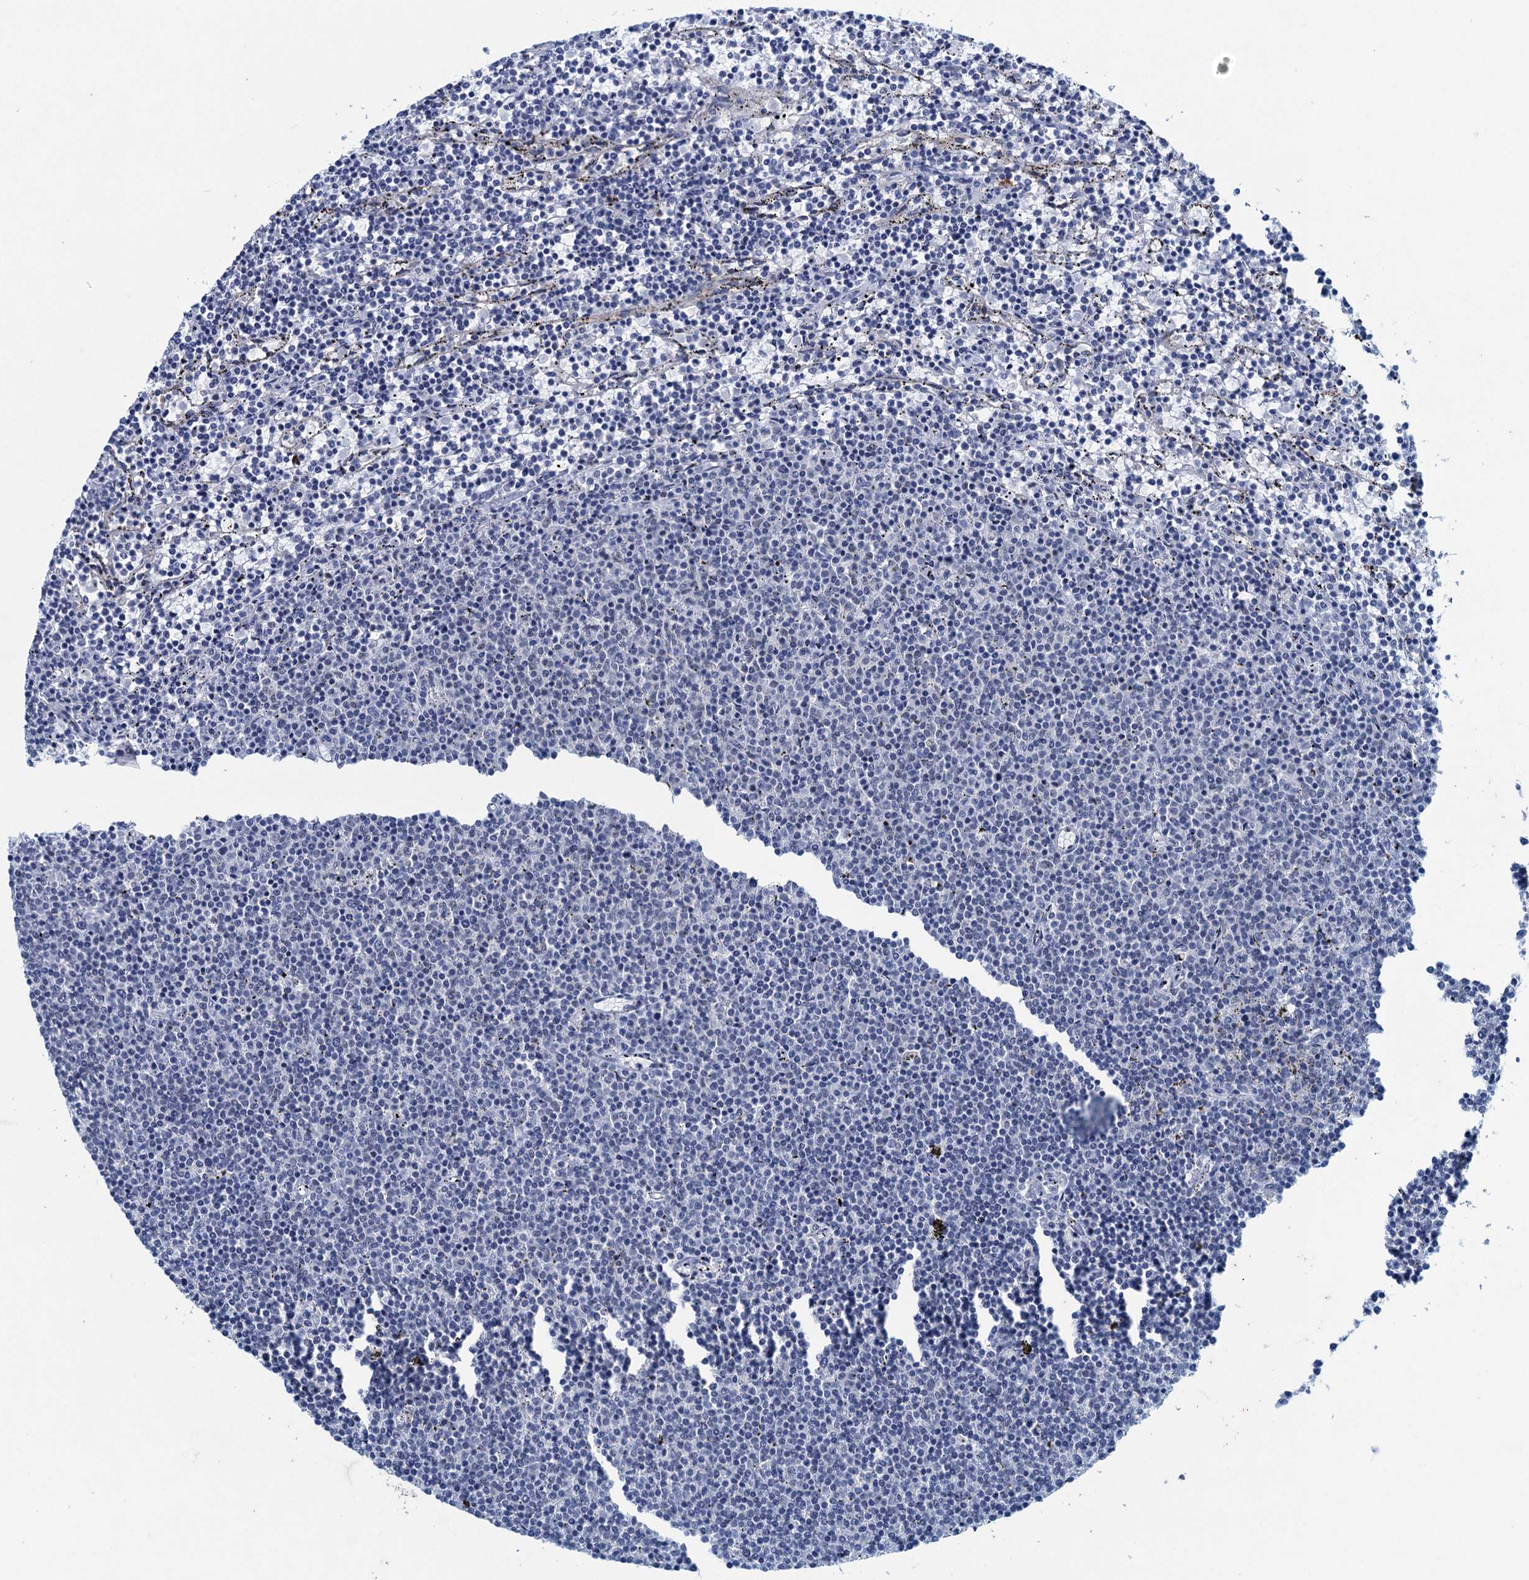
{"staining": {"intensity": "negative", "quantity": "none", "location": "none"}, "tissue": "lymphoma", "cell_type": "Tumor cells", "image_type": "cancer", "snomed": [{"axis": "morphology", "description": "Malignant lymphoma, non-Hodgkin's type, Low grade"}, {"axis": "topography", "description": "Spleen"}], "caption": "Human lymphoma stained for a protein using immunohistochemistry (IHC) displays no expression in tumor cells.", "gene": "HAPSTR1", "patient": {"sex": "female", "age": 50}}